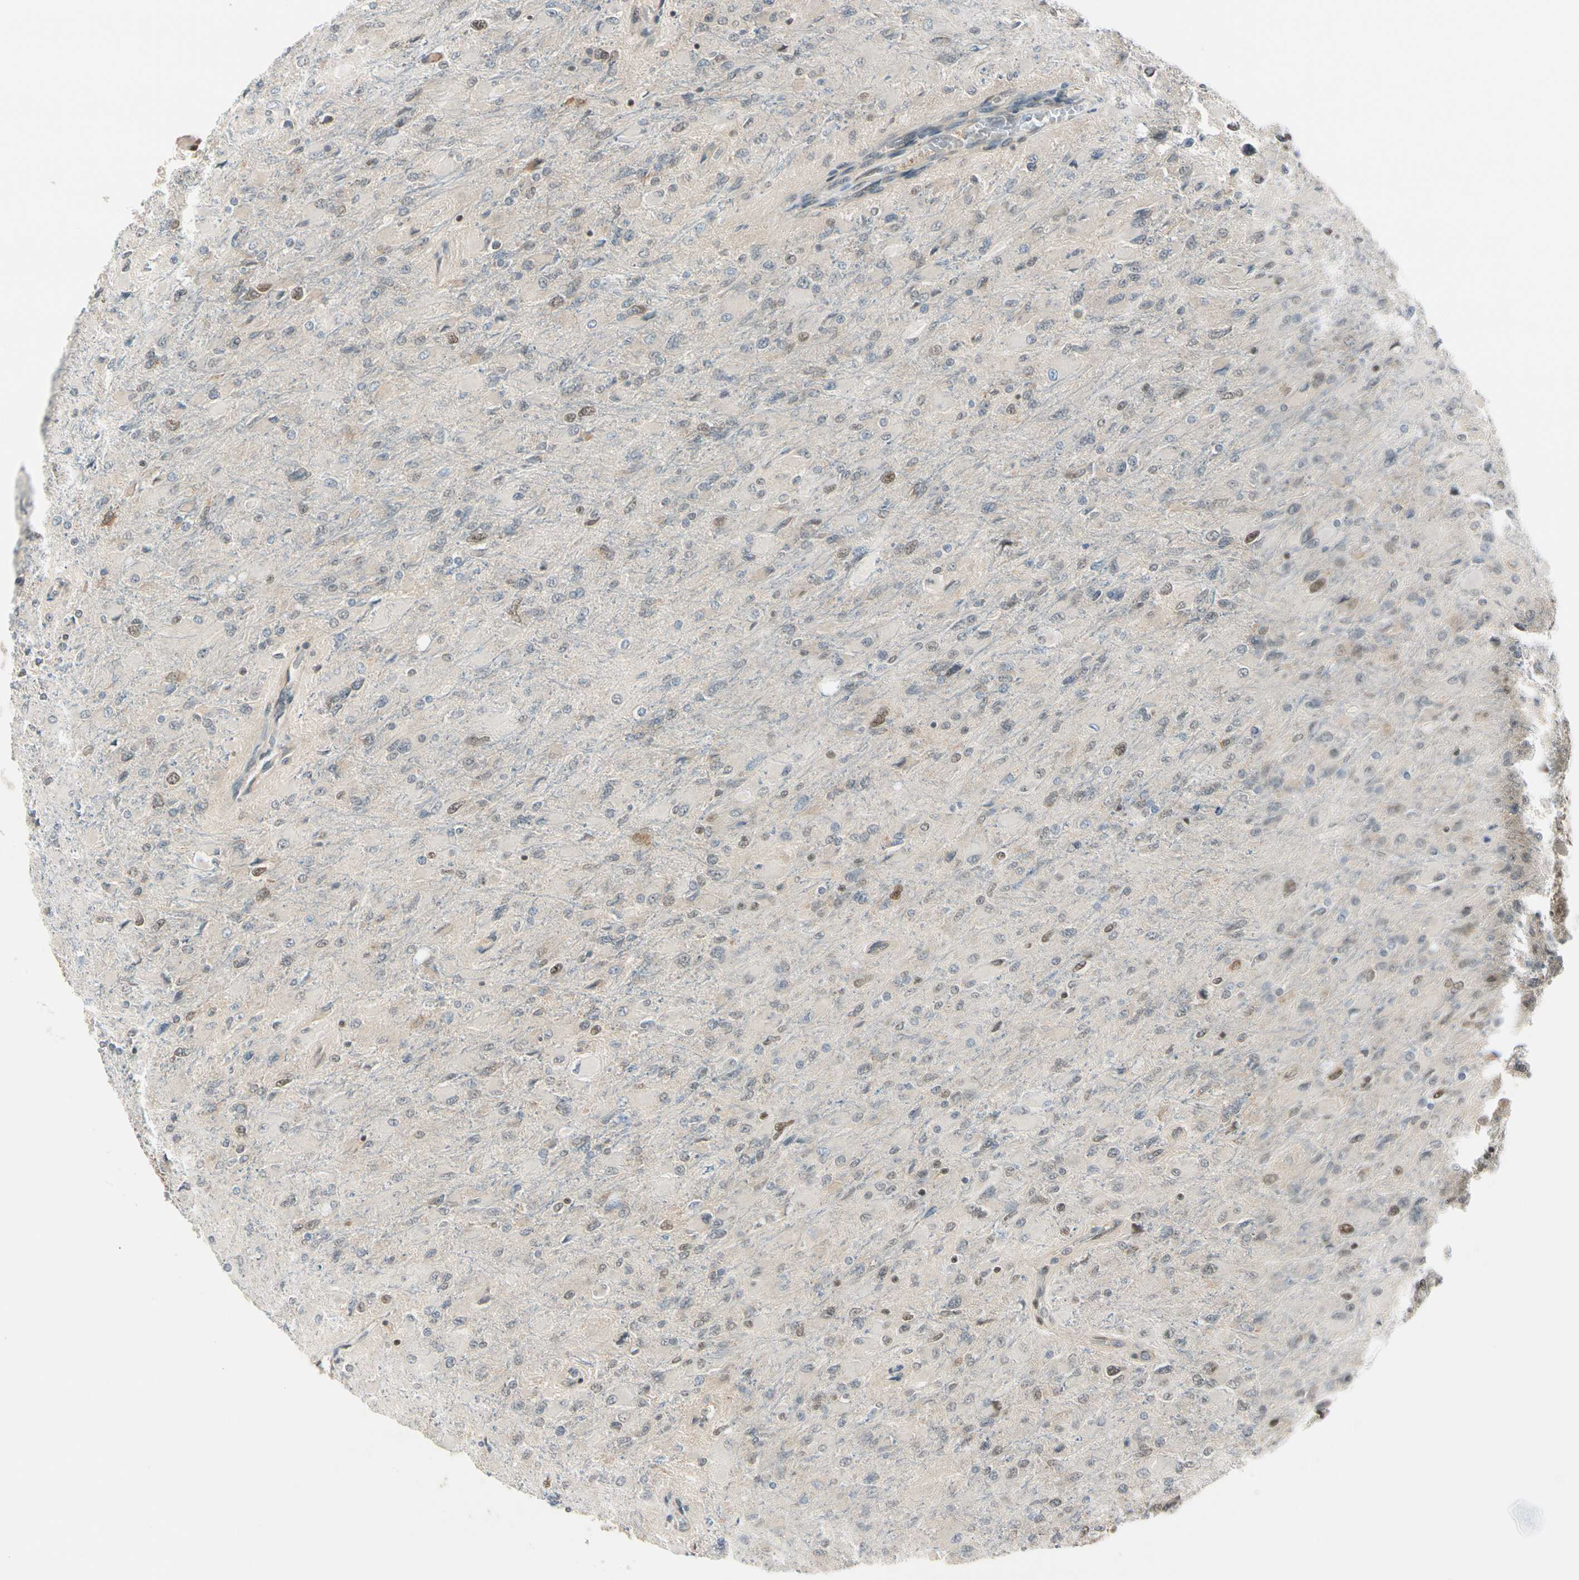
{"staining": {"intensity": "weak", "quantity": "<25%", "location": "nuclear"}, "tissue": "glioma", "cell_type": "Tumor cells", "image_type": "cancer", "snomed": [{"axis": "morphology", "description": "Glioma, malignant, High grade"}, {"axis": "topography", "description": "Cerebral cortex"}], "caption": "Photomicrograph shows no significant protein staining in tumor cells of glioma.", "gene": "DAXX", "patient": {"sex": "female", "age": 36}}